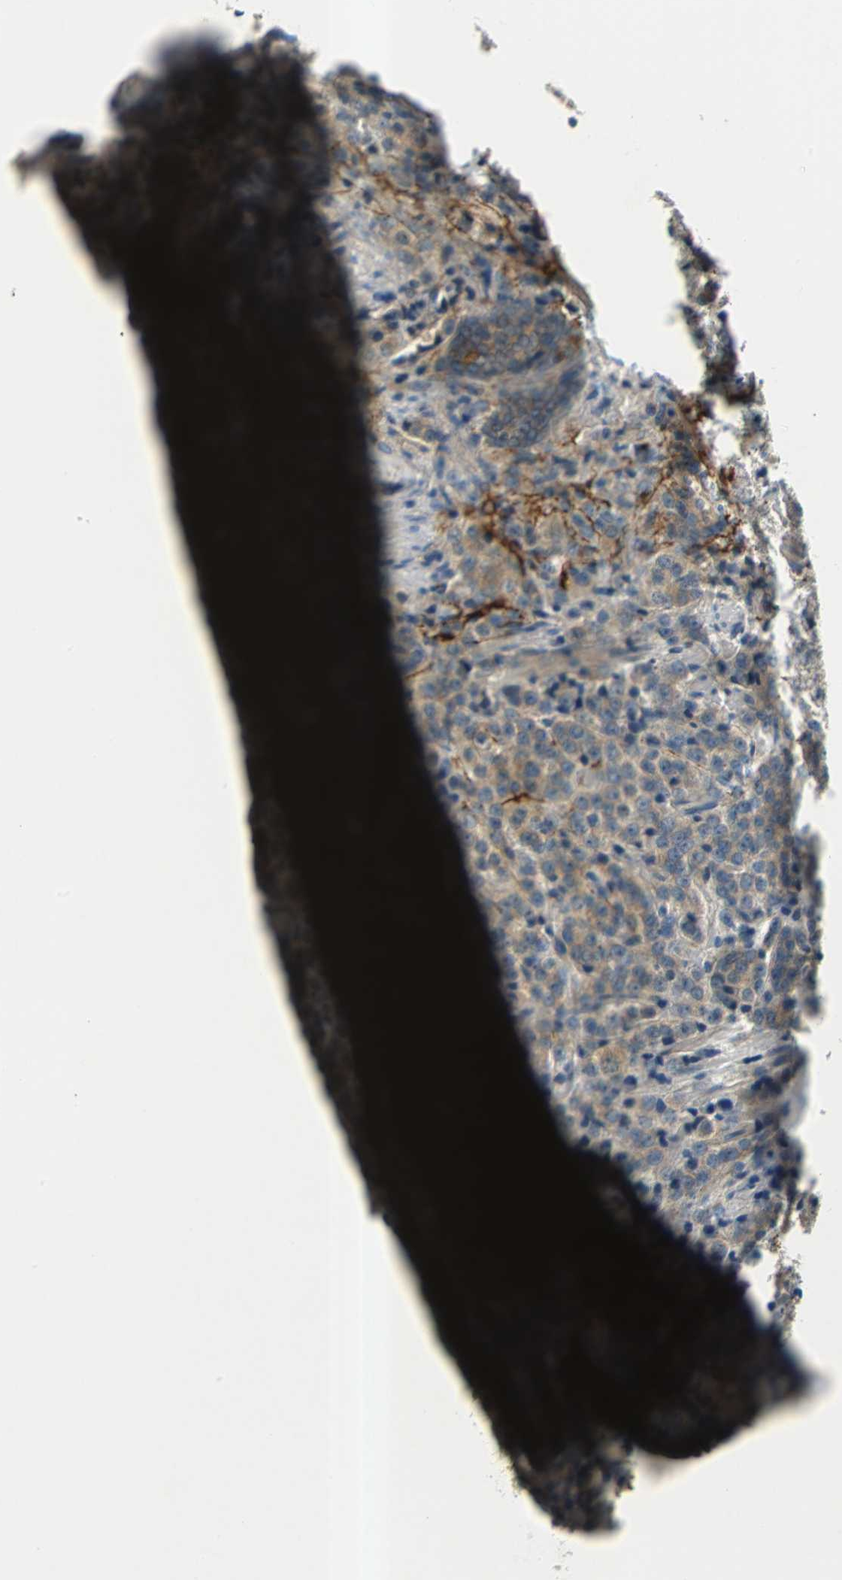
{"staining": {"intensity": "weak", "quantity": ">75%", "location": "cytoplasmic/membranous"}, "tissue": "prostate cancer", "cell_type": "Tumor cells", "image_type": "cancer", "snomed": [{"axis": "morphology", "description": "Adenocarcinoma, Medium grade"}, {"axis": "topography", "description": "Prostate"}], "caption": "High-power microscopy captured an immunohistochemistry (IHC) micrograph of medium-grade adenocarcinoma (prostate), revealing weak cytoplasmic/membranous positivity in about >75% of tumor cells. (DAB (3,3'-diaminobenzidine) = brown stain, brightfield microscopy at high magnification).", "gene": "SLC16A7", "patient": {"sex": "male", "age": 70}}